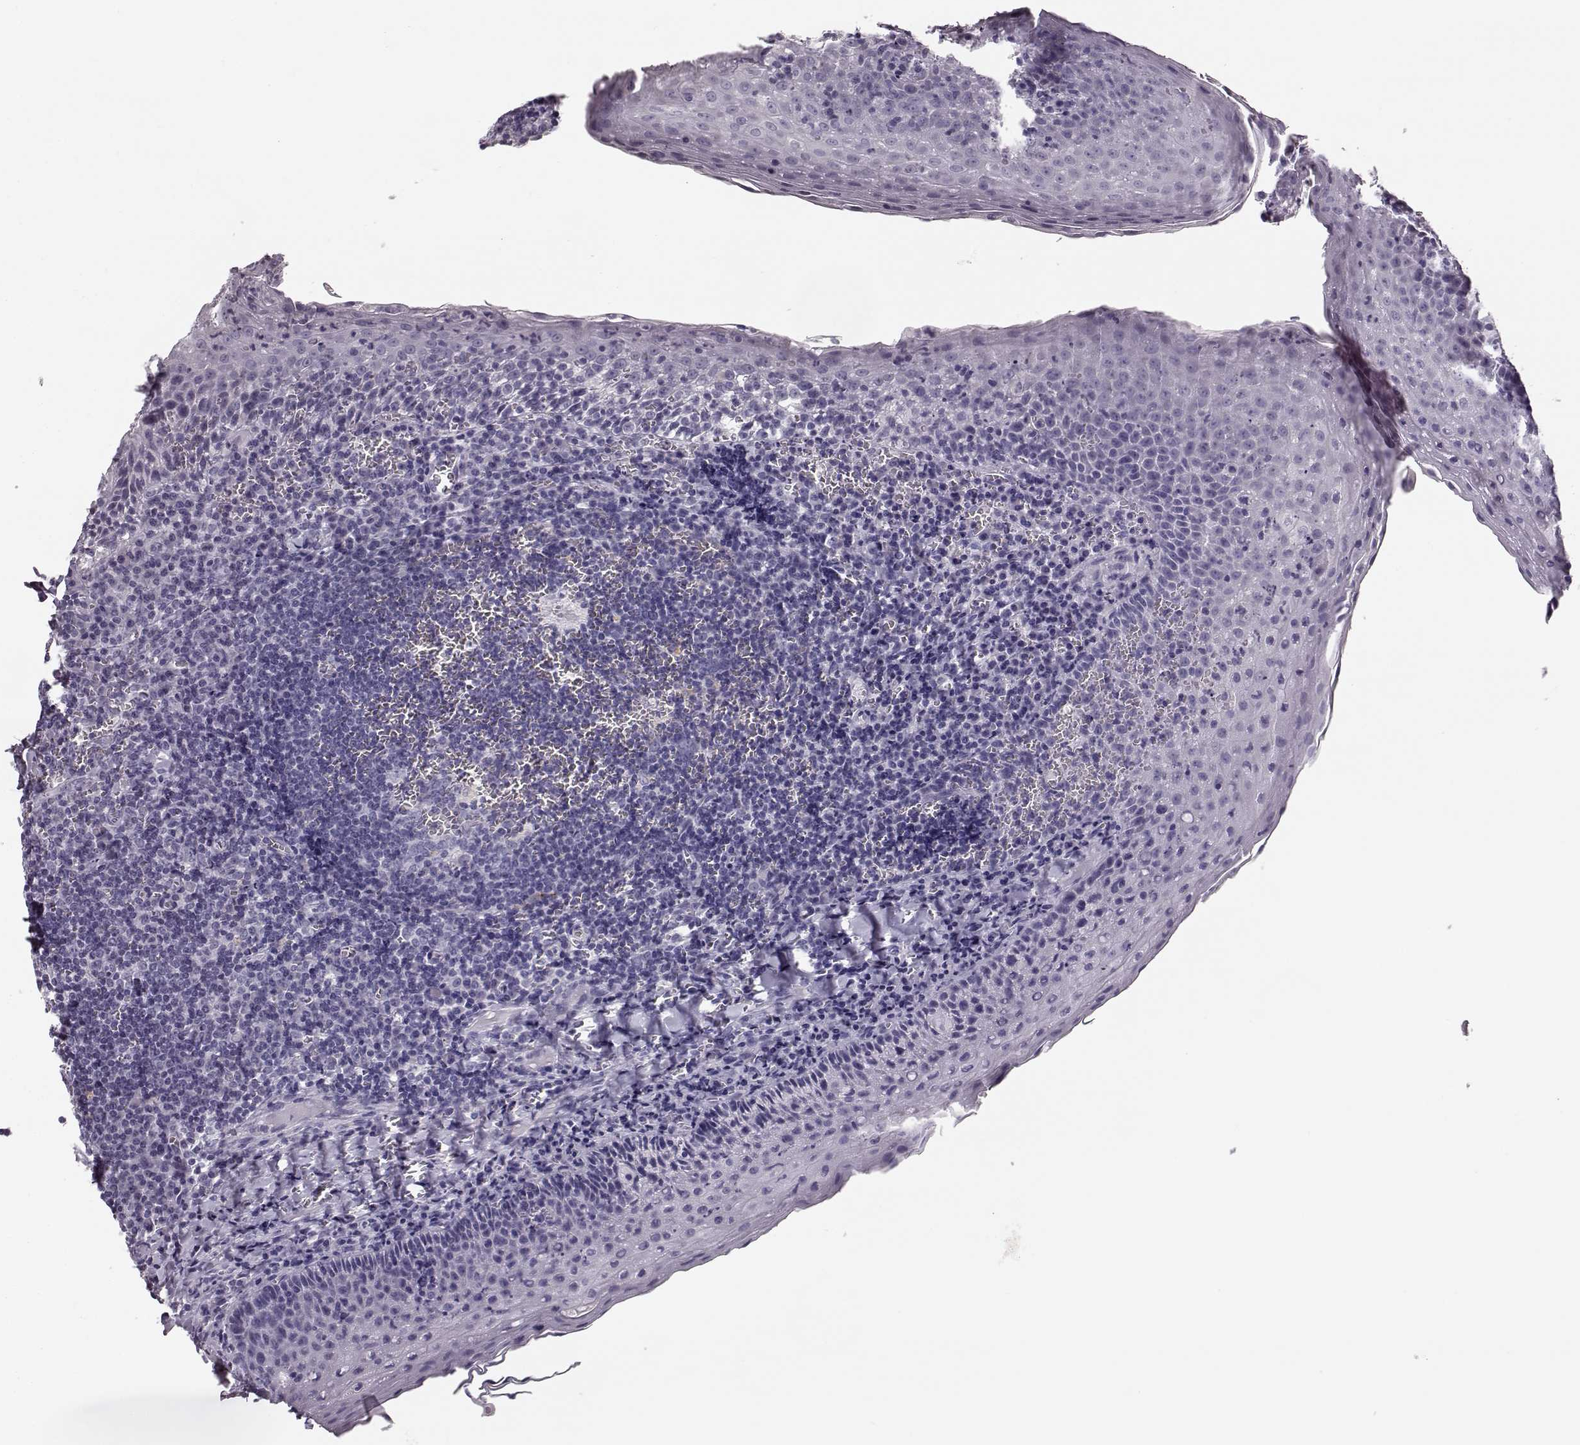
{"staining": {"intensity": "negative", "quantity": "none", "location": "none"}, "tissue": "tonsil", "cell_type": "Germinal center cells", "image_type": "normal", "snomed": [{"axis": "morphology", "description": "Normal tissue, NOS"}, {"axis": "morphology", "description": "Inflammation, NOS"}, {"axis": "topography", "description": "Tonsil"}], "caption": "High power microscopy photomicrograph of an IHC image of benign tonsil, revealing no significant expression in germinal center cells. The staining is performed using DAB brown chromogen with nuclei counter-stained in using hematoxylin.", "gene": "BFSP2", "patient": {"sex": "female", "age": 31}}